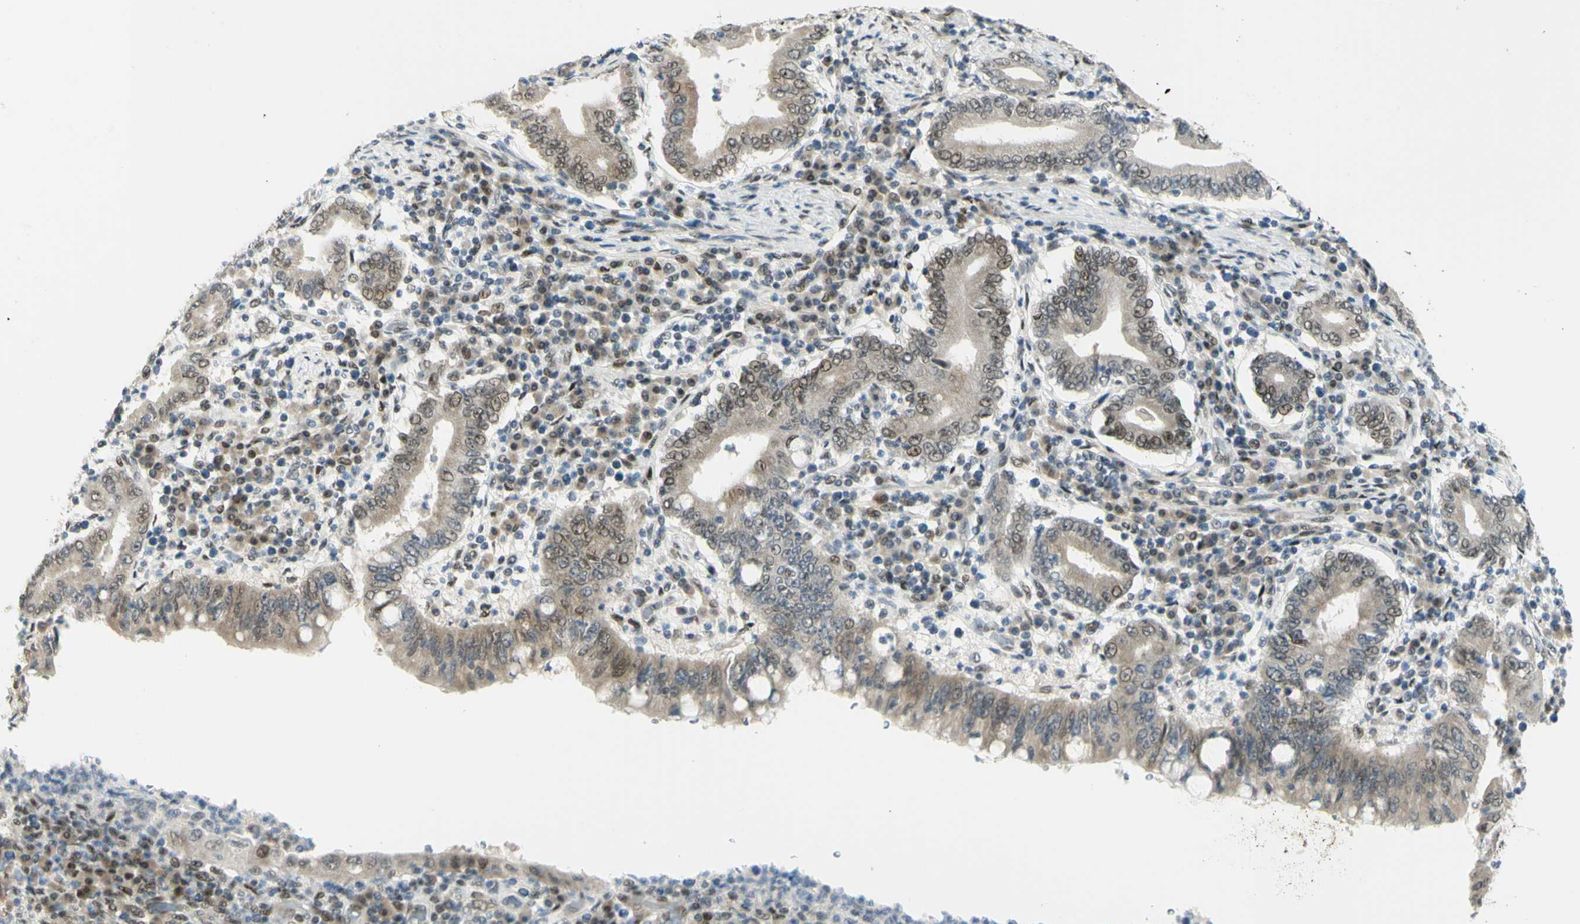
{"staining": {"intensity": "moderate", "quantity": ">75%", "location": "cytoplasmic/membranous,nuclear"}, "tissue": "stomach cancer", "cell_type": "Tumor cells", "image_type": "cancer", "snomed": [{"axis": "morphology", "description": "Normal tissue, NOS"}, {"axis": "morphology", "description": "Adenocarcinoma, NOS"}, {"axis": "topography", "description": "Esophagus"}, {"axis": "topography", "description": "Stomach, upper"}, {"axis": "topography", "description": "Peripheral nerve tissue"}], "caption": "Immunohistochemical staining of stomach cancer displays moderate cytoplasmic/membranous and nuclear protein staining in approximately >75% of tumor cells.", "gene": "DDX1", "patient": {"sex": "male", "age": 62}}